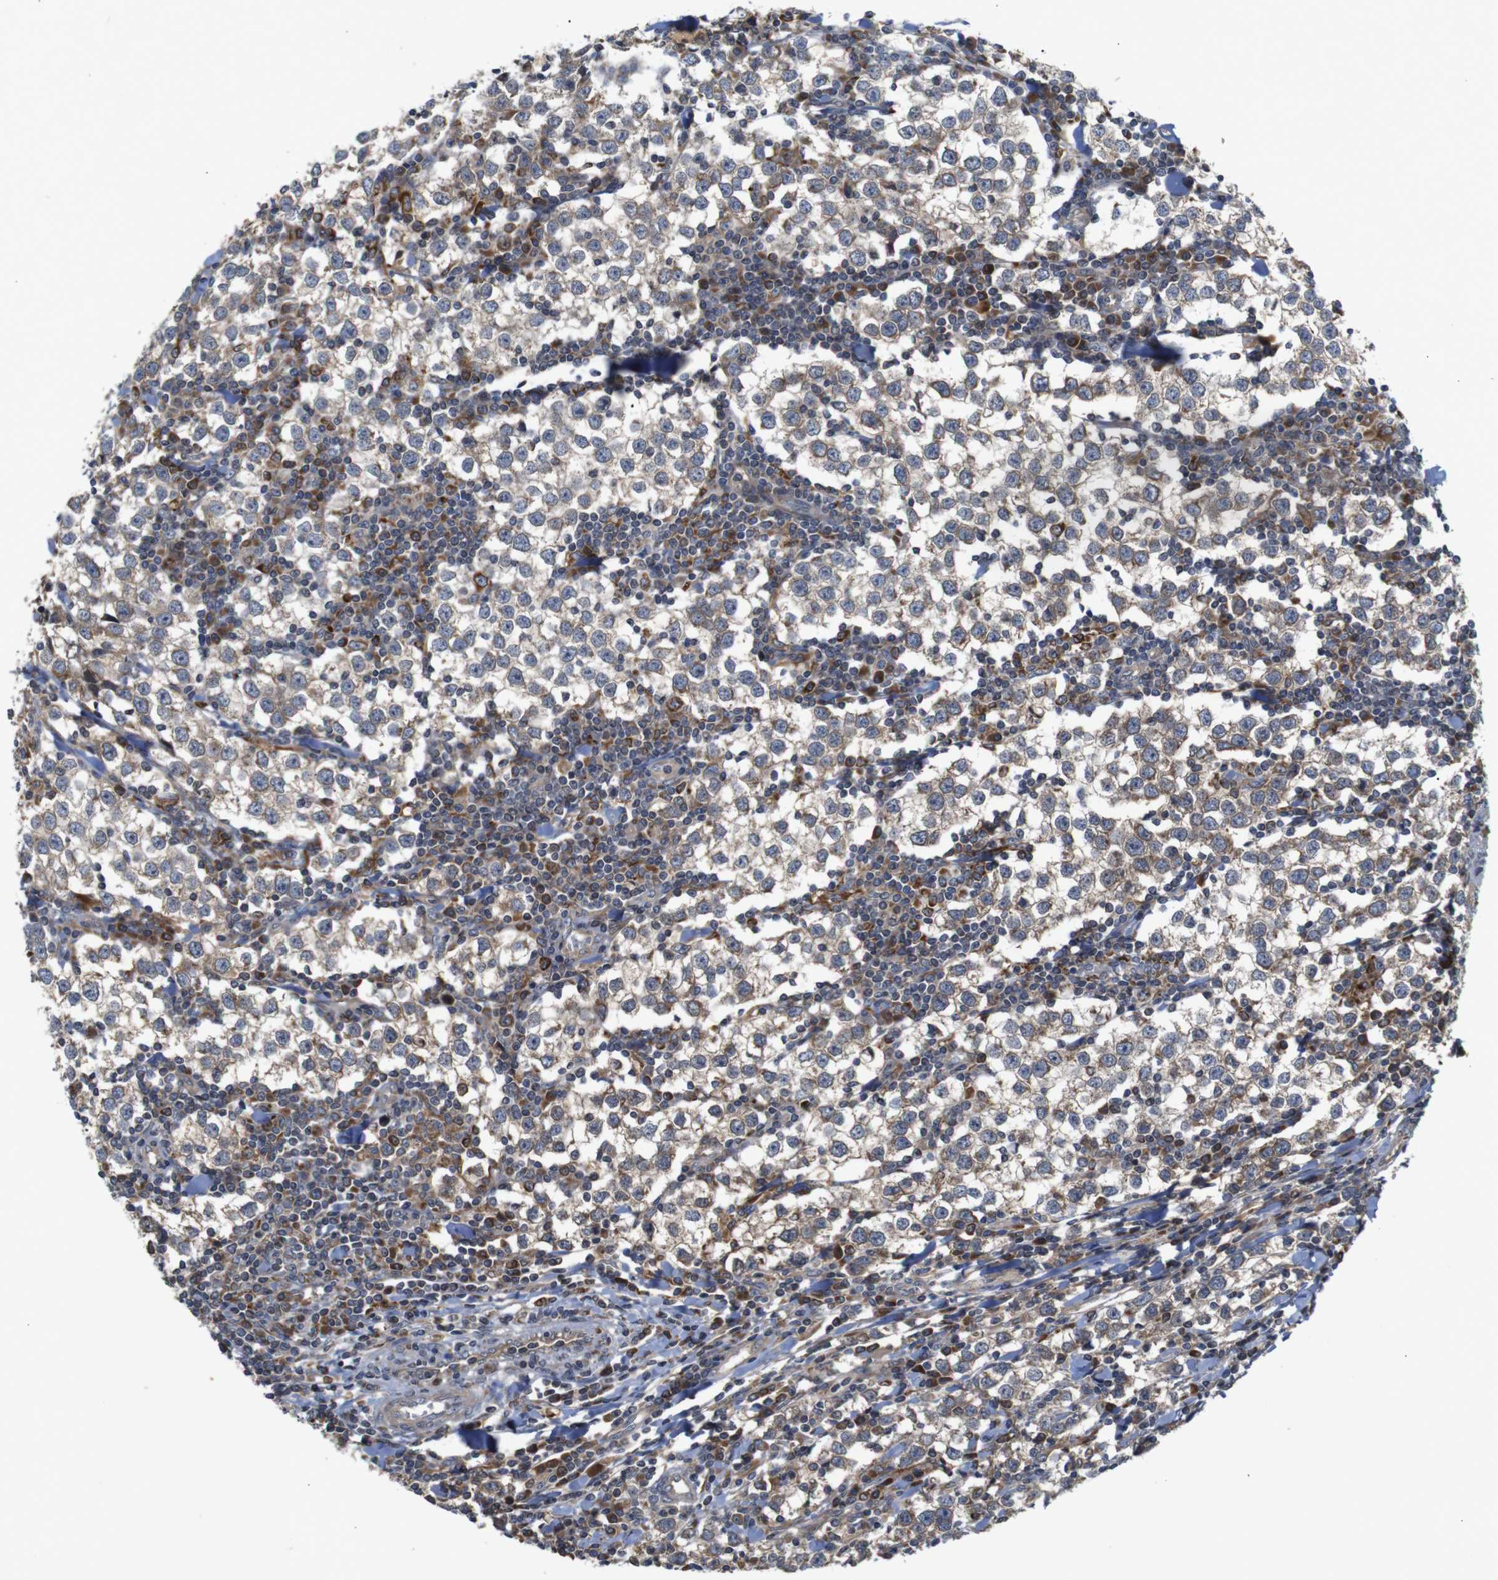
{"staining": {"intensity": "weak", "quantity": ">75%", "location": "cytoplasmic/membranous"}, "tissue": "testis cancer", "cell_type": "Tumor cells", "image_type": "cancer", "snomed": [{"axis": "morphology", "description": "Seminoma, NOS"}, {"axis": "morphology", "description": "Carcinoma, Embryonal, NOS"}, {"axis": "topography", "description": "Testis"}], "caption": "Protein staining reveals weak cytoplasmic/membranous staining in about >75% of tumor cells in embryonal carcinoma (testis).", "gene": "PTPN1", "patient": {"sex": "male", "age": 36}}